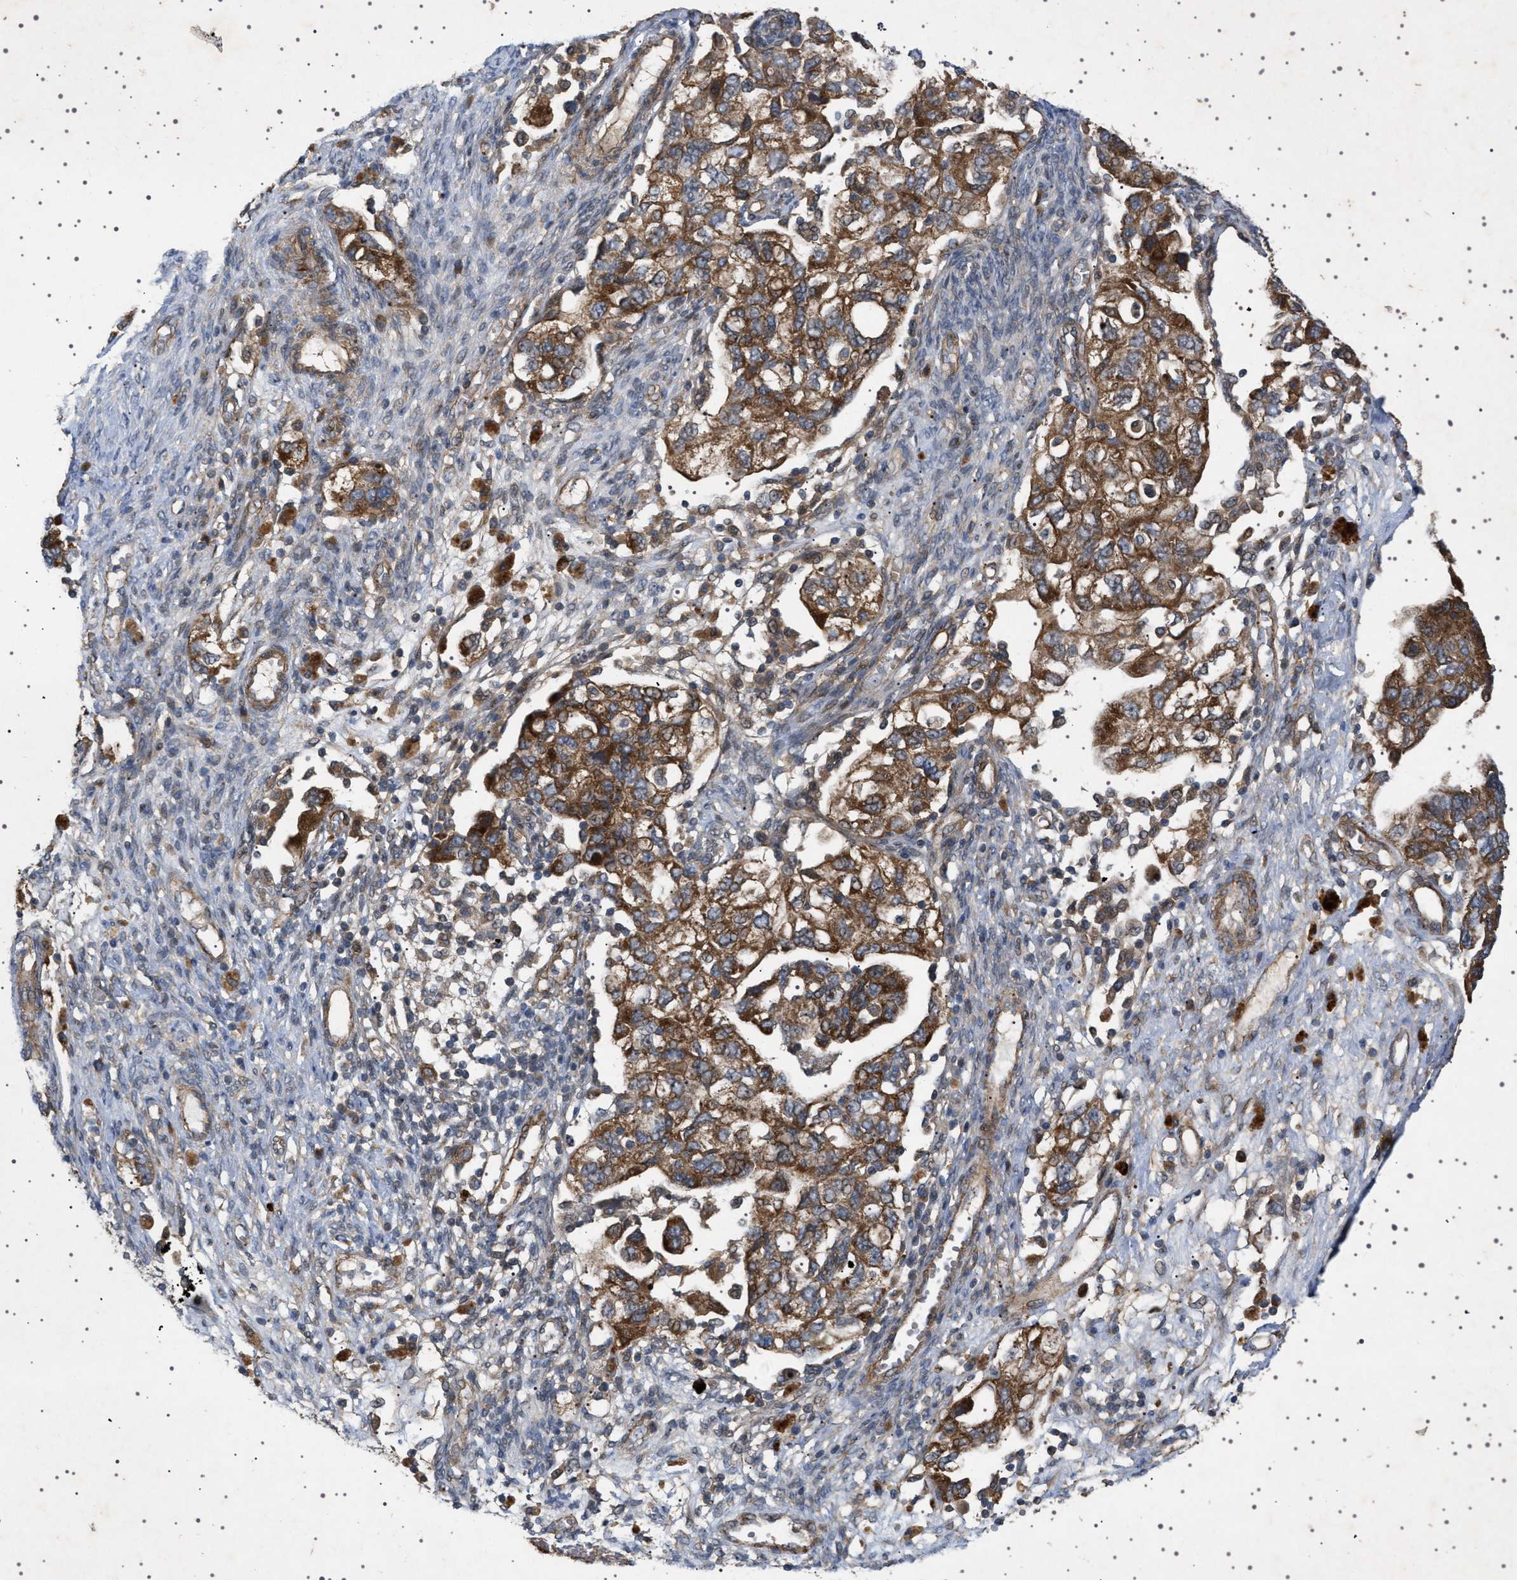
{"staining": {"intensity": "strong", "quantity": ">75%", "location": "cytoplasmic/membranous"}, "tissue": "ovarian cancer", "cell_type": "Tumor cells", "image_type": "cancer", "snomed": [{"axis": "morphology", "description": "Carcinoma, NOS"}, {"axis": "morphology", "description": "Cystadenocarcinoma, serous, NOS"}, {"axis": "topography", "description": "Ovary"}], "caption": "A photomicrograph of human carcinoma (ovarian) stained for a protein shows strong cytoplasmic/membranous brown staining in tumor cells.", "gene": "CCDC186", "patient": {"sex": "female", "age": 69}}